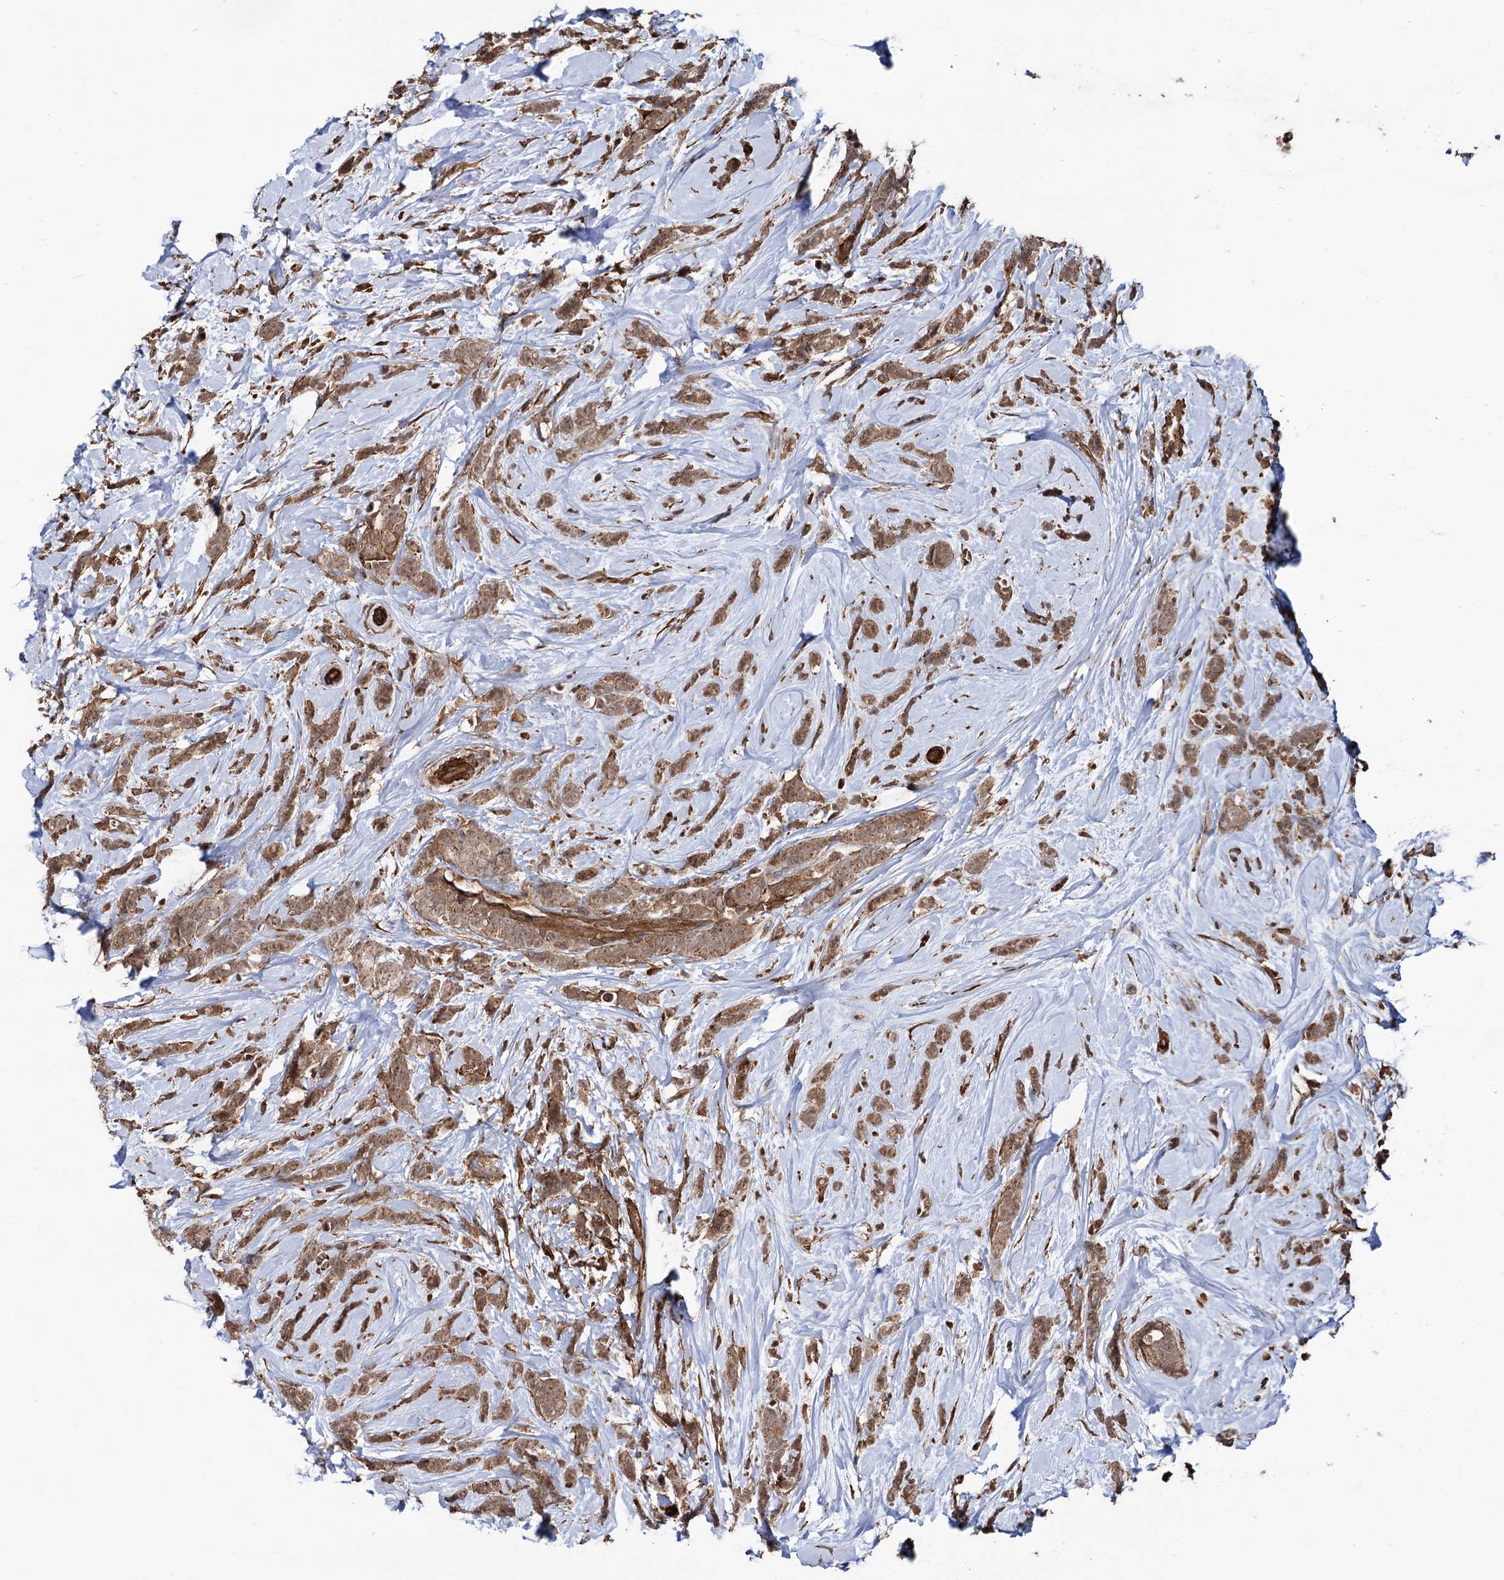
{"staining": {"intensity": "moderate", "quantity": ">75%", "location": "cytoplasmic/membranous"}, "tissue": "breast cancer", "cell_type": "Tumor cells", "image_type": "cancer", "snomed": [{"axis": "morphology", "description": "Lobular carcinoma"}, {"axis": "topography", "description": "Breast"}], "caption": "Moderate cytoplasmic/membranous expression is appreciated in about >75% of tumor cells in lobular carcinoma (breast). The staining was performed using DAB, with brown indicating positive protein expression. Nuclei are stained blue with hematoxylin.", "gene": "ATP8B4", "patient": {"sex": "female", "age": 58}}